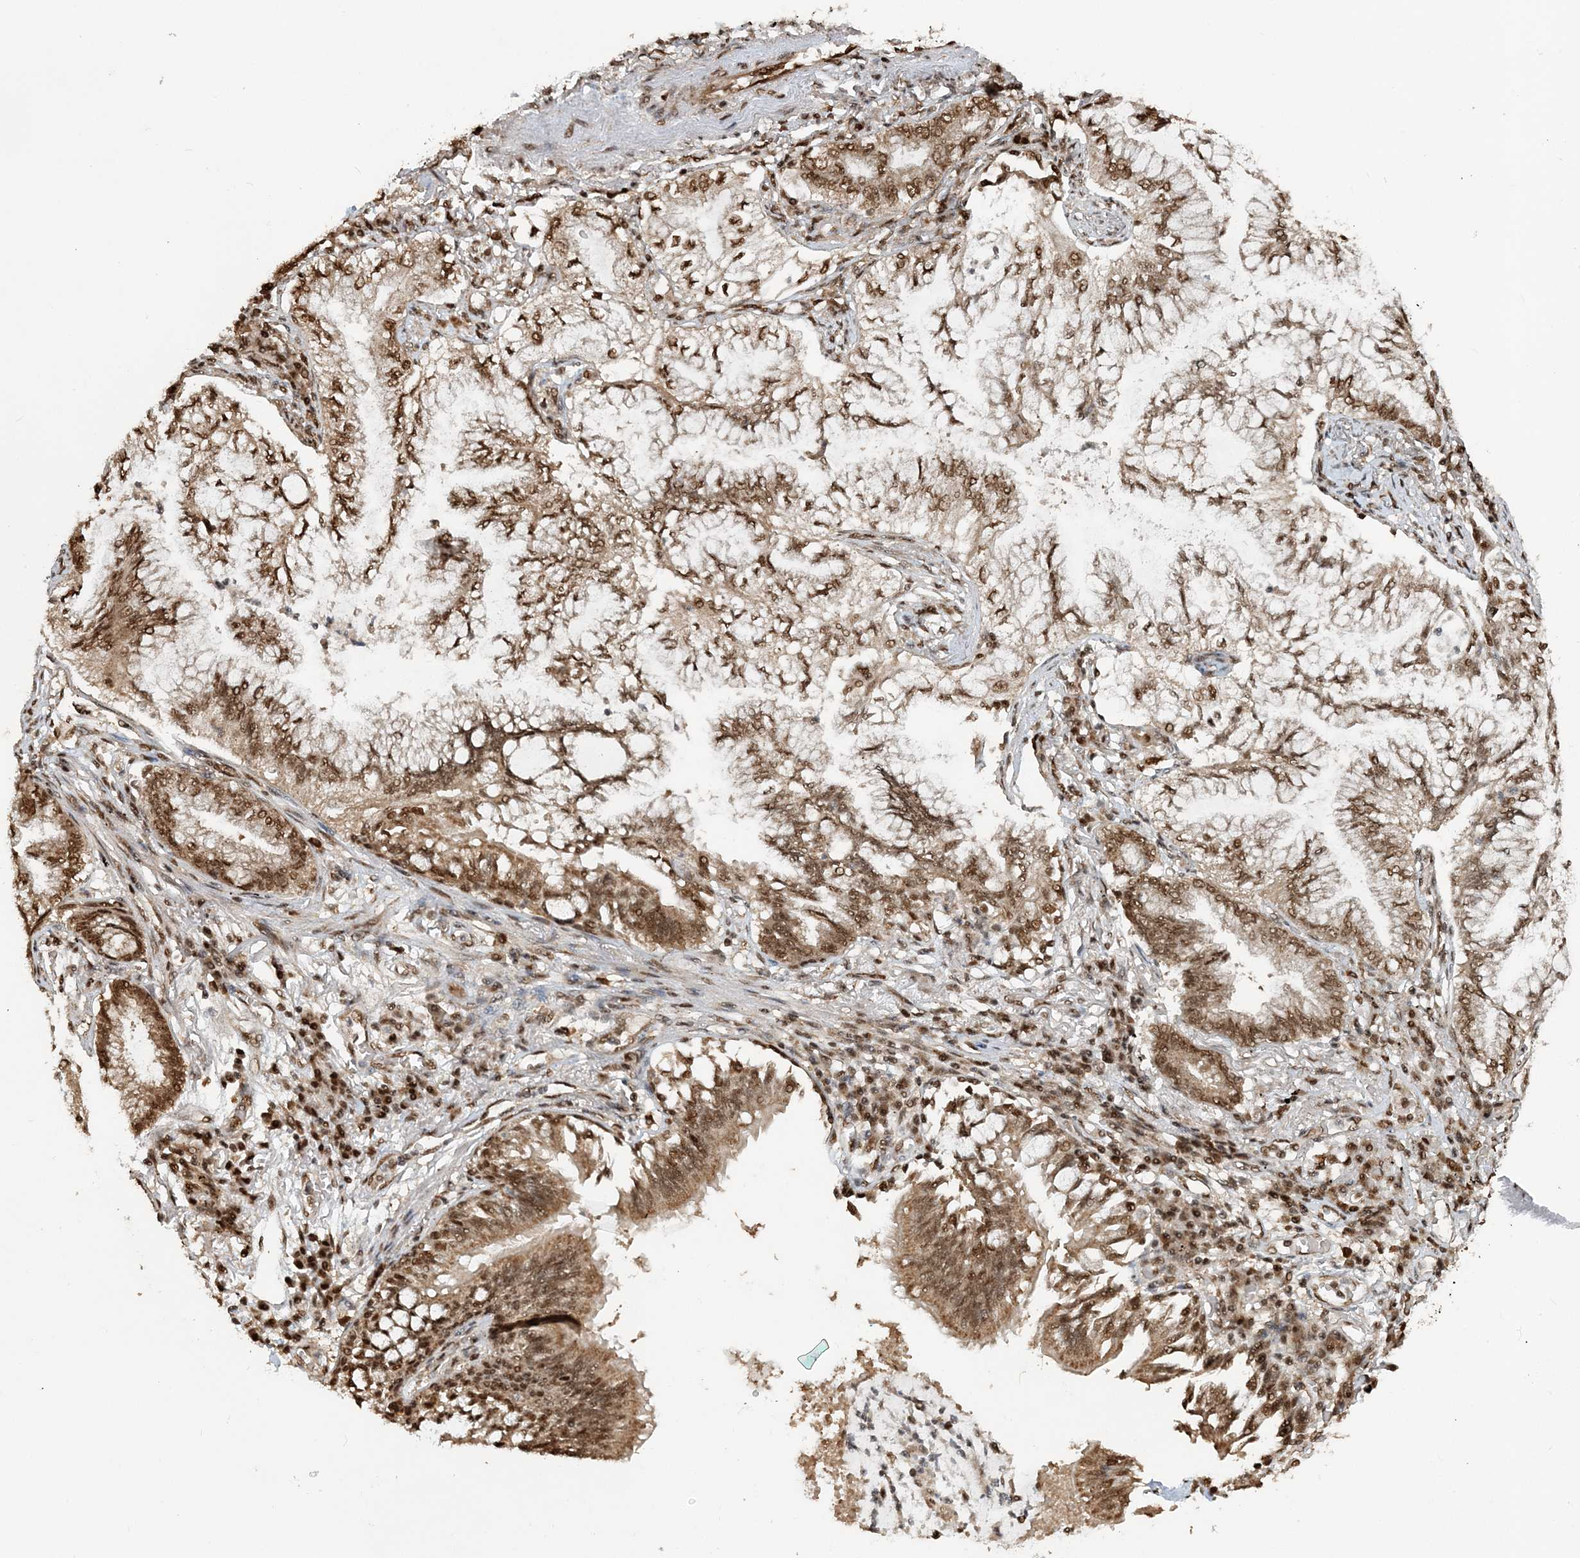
{"staining": {"intensity": "moderate", "quantity": ">75%", "location": "nuclear"}, "tissue": "lung cancer", "cell_type": "Tumor cells", "image_type": "cancer", "snomed": [{"axis": "morphology", "description": "Adenocarcinoma, NOS"}, {"axis": "topography", "description": "Lung"}], "caption": "Human lung cancer stained with a brown dye reveals moderate nuclear positive positivity in about >75% of tumor cells.", "gene": "ARHGAP35", "patient": {"sex": "female", "age": 70}}